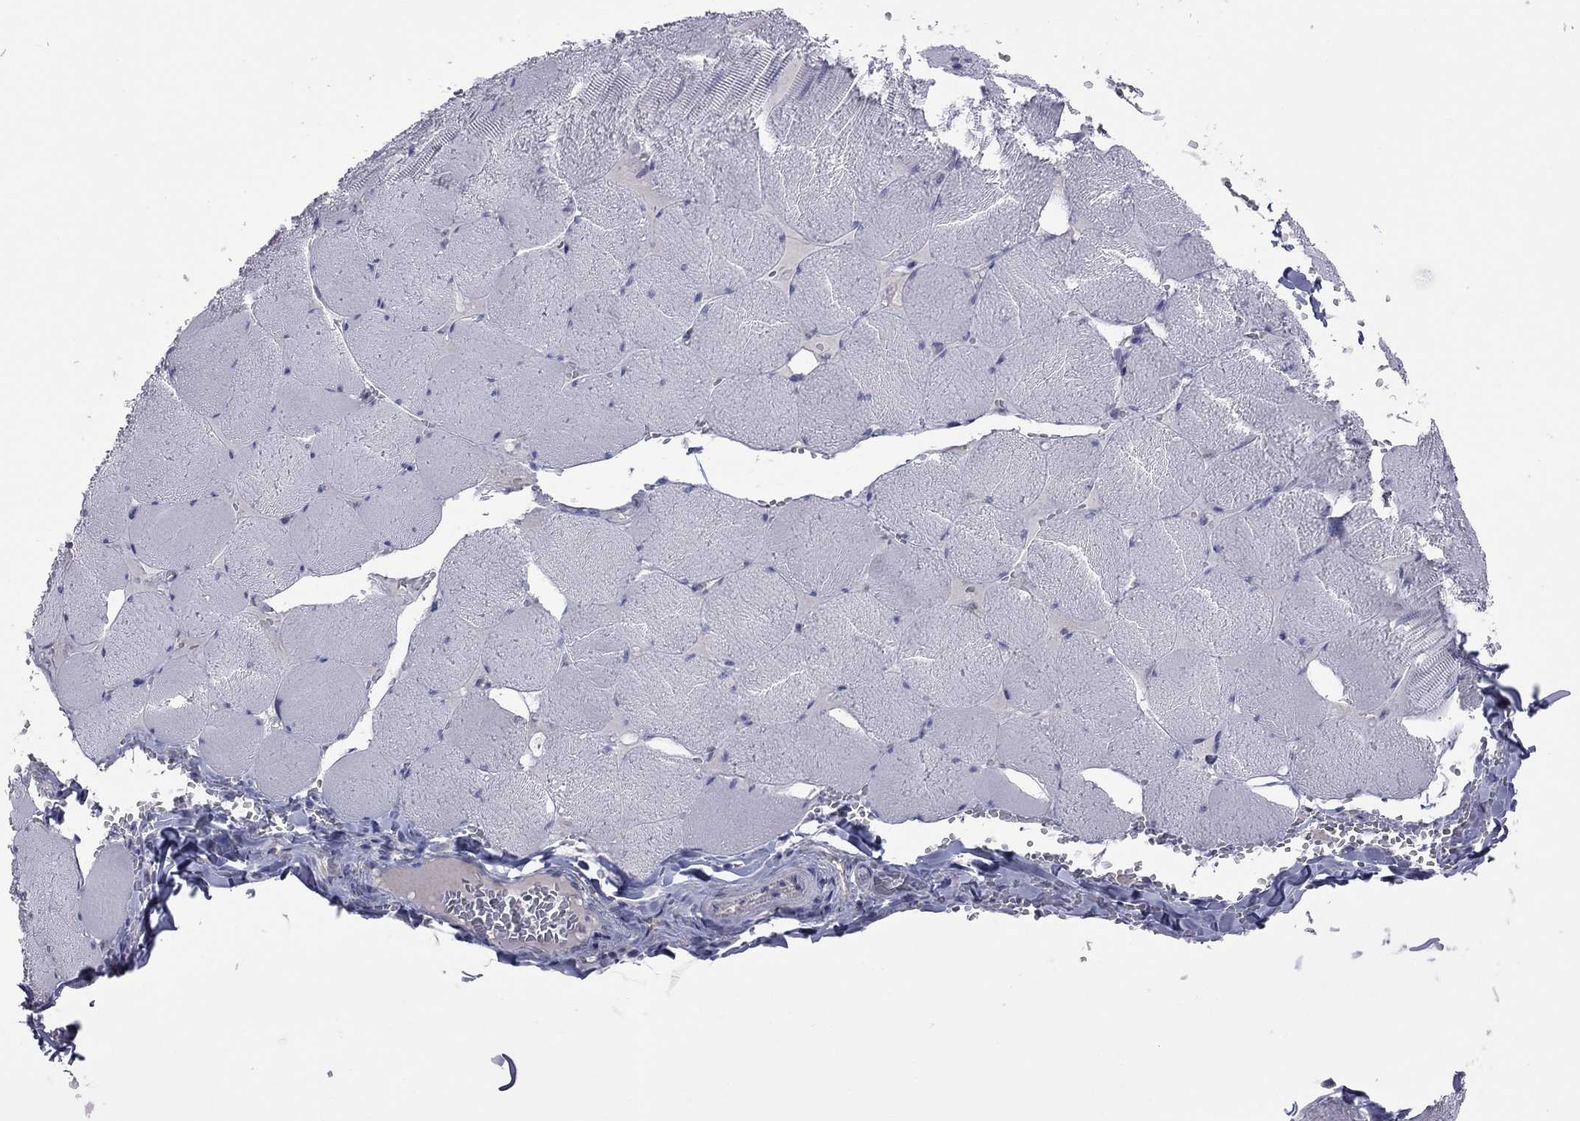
{"staining": {"intensity": "negative", "quantity": "none", "location": "none"}, "tissue": "skeletal muscle", "cell_type": "Myocytes", "image_type": "normal", "snomed": [{"axis": "morphology", "description": "Normal tissue, NOS"}, {"axis": "morphology", "description": "Malignant melanoma, Metastatic site"}, {"axis": "topography", "description": "Skeletal muscle"}], "caption": "IHC of unremarkable skeletal muscle demonstrates no staining in myocytes.", "gene": "HYLS1", "patient": {"sex": "male", "age": 50}}